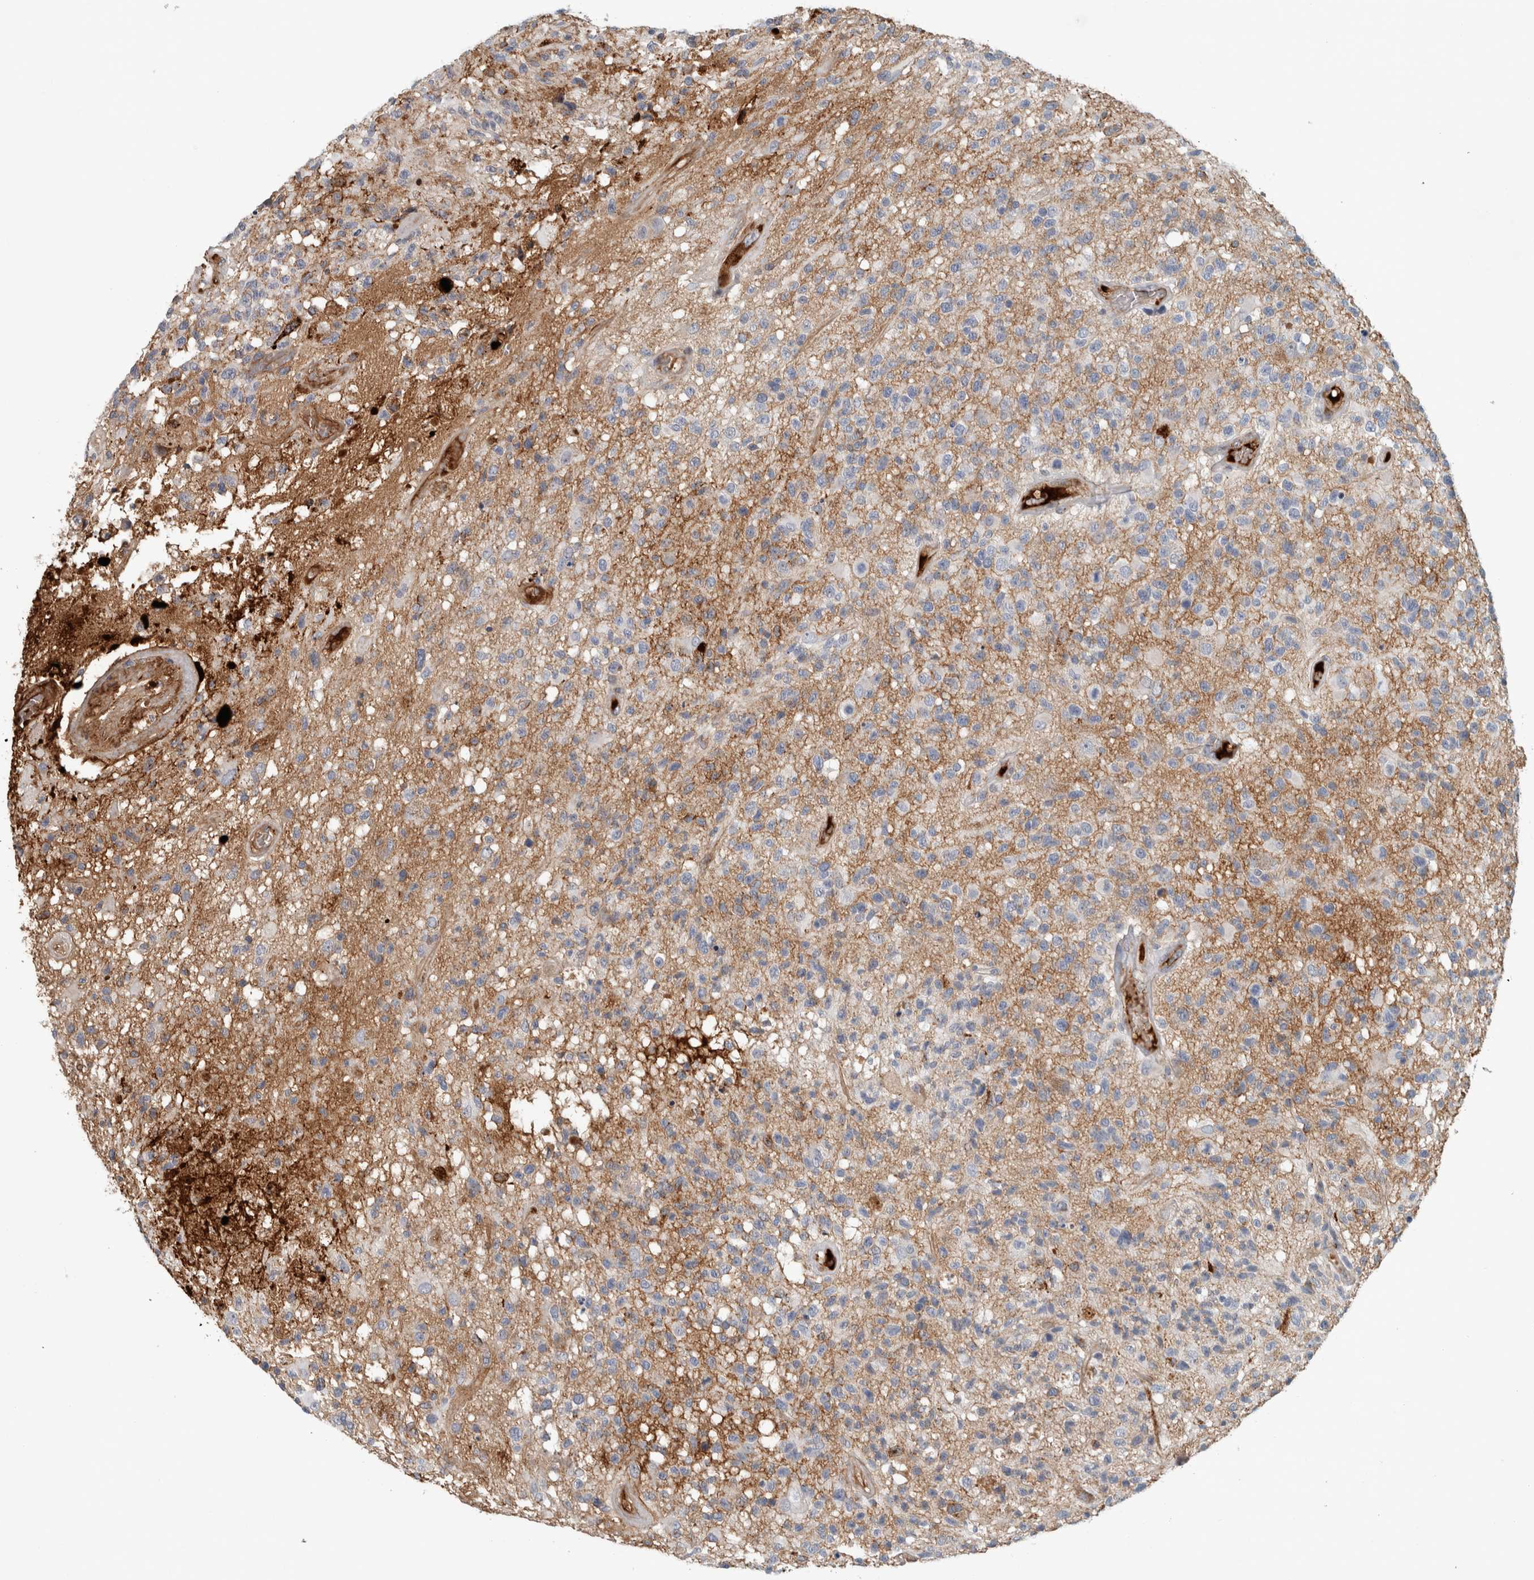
{"staining": {"intensity": "negative", "quantity": "none", "location": "none"}, "tissue": "glioma", "cell_type": "Tumor cells", "image_type": "cancer", "snomed": [{"axis": "morphology", "description": "Glioma, malignant, High grade"}, {"axis": "morphology", "description": "Glioblastoma, NOS"}, {"axis": "topography", "description": "Brain"}], "caption": "Immunohistochemistry image of neoplastic tissue: human glioblastoma stained with DAB (3,3'-diaminobenzidine) shows no significant protein staining in tumor cells.", "gene": "FN1", "patient": {"sex": "male", "age": 60}}